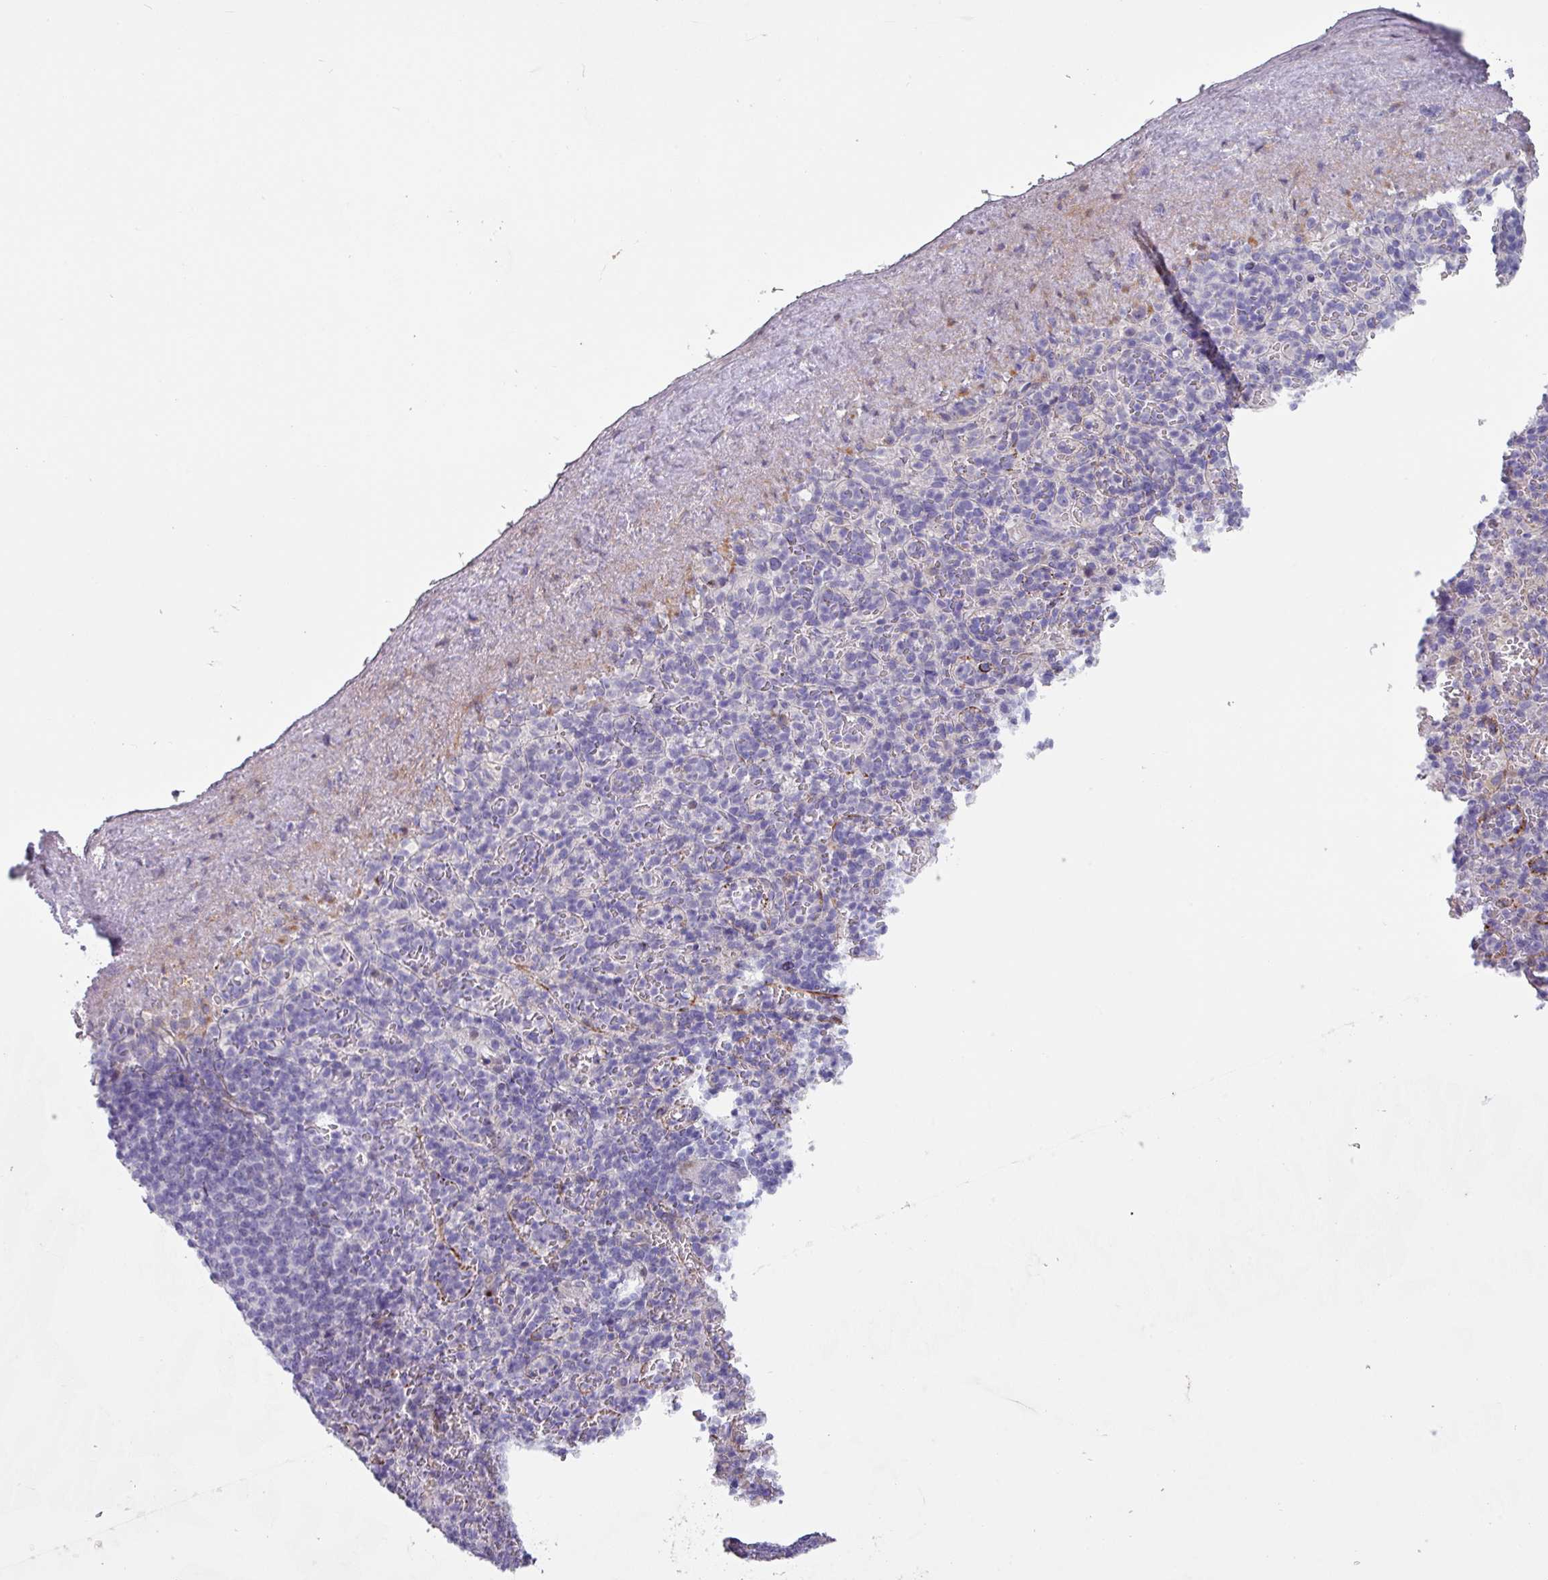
{"staining": {"intensity": "negative", "quantity": "none", "location": "none"}, "tissue": "spleen", "cell_type": "Cells in red pulp", "image_type": "normal", "snomed": [{"axis": "morphology", "description": "Normal tissue, NOS"}, {"axis": "topography", "description": "Spleen"}], "caption": "The micrograph exhibits no staining of cells in red pulp in unremarkable spleen. The staining is performed using DAB brown chromogen with nuclei counter-stained in using hematoxylin.", "gene": "KLHL3", "patient": {"sex": "female", "age": 74}}